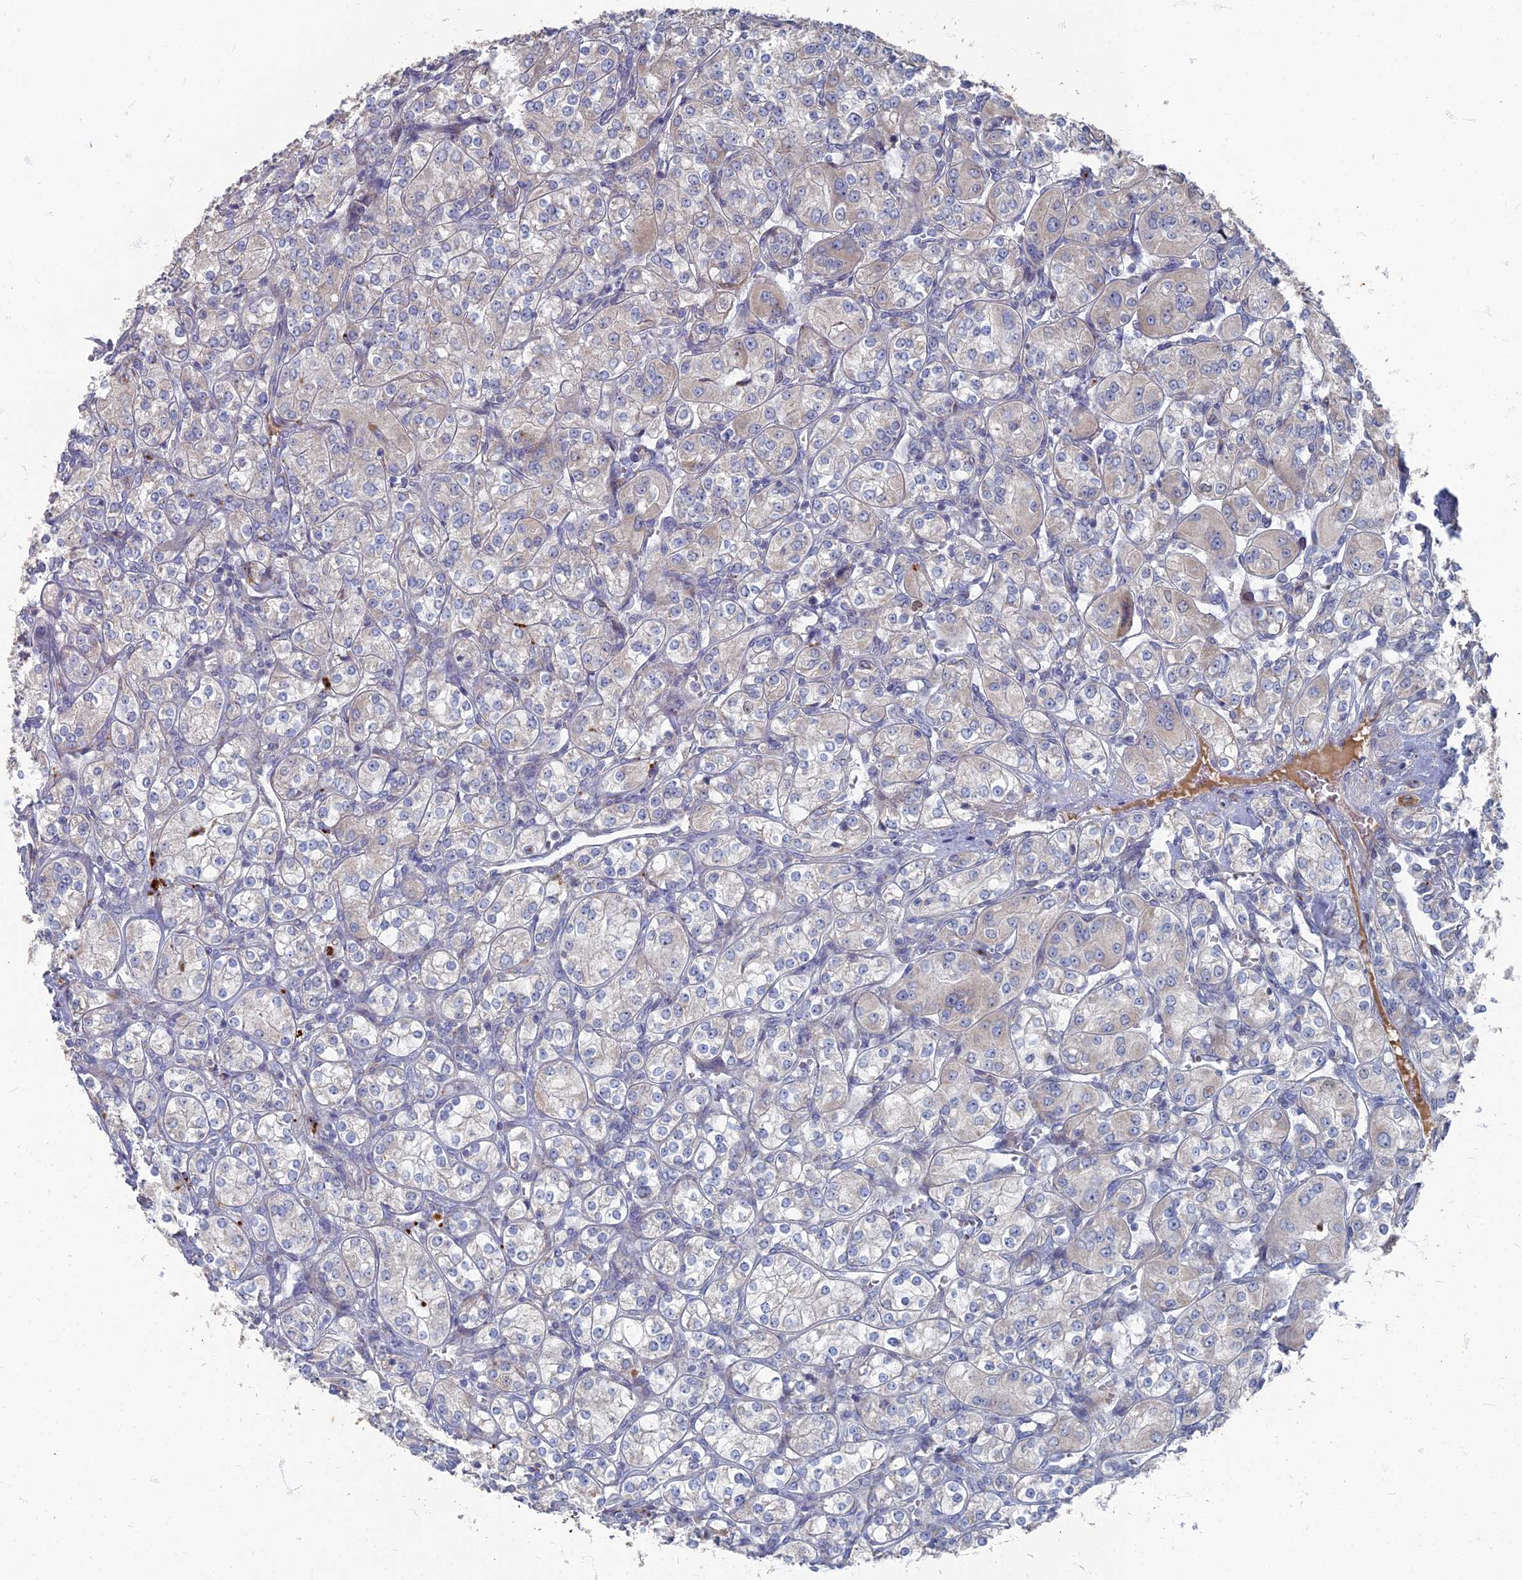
{"staining": {"intensity": "negative", "quantity": "none", "location": "none"}, "tissue": "renal cancer", "cell_type": "Tumor cells", "image_type": "cancer", "snomed": [{"axis": "morphology", "description": "Adenocarcinoma, NOS"}, {"axis": "topography", "description": "Kidney"}], "caption": "The photomicrograph shows no staining of tumor cells in renal adenocarcinoma.", "gene": "TMEM128", "patient": {"sex": "male", "age": 77}}